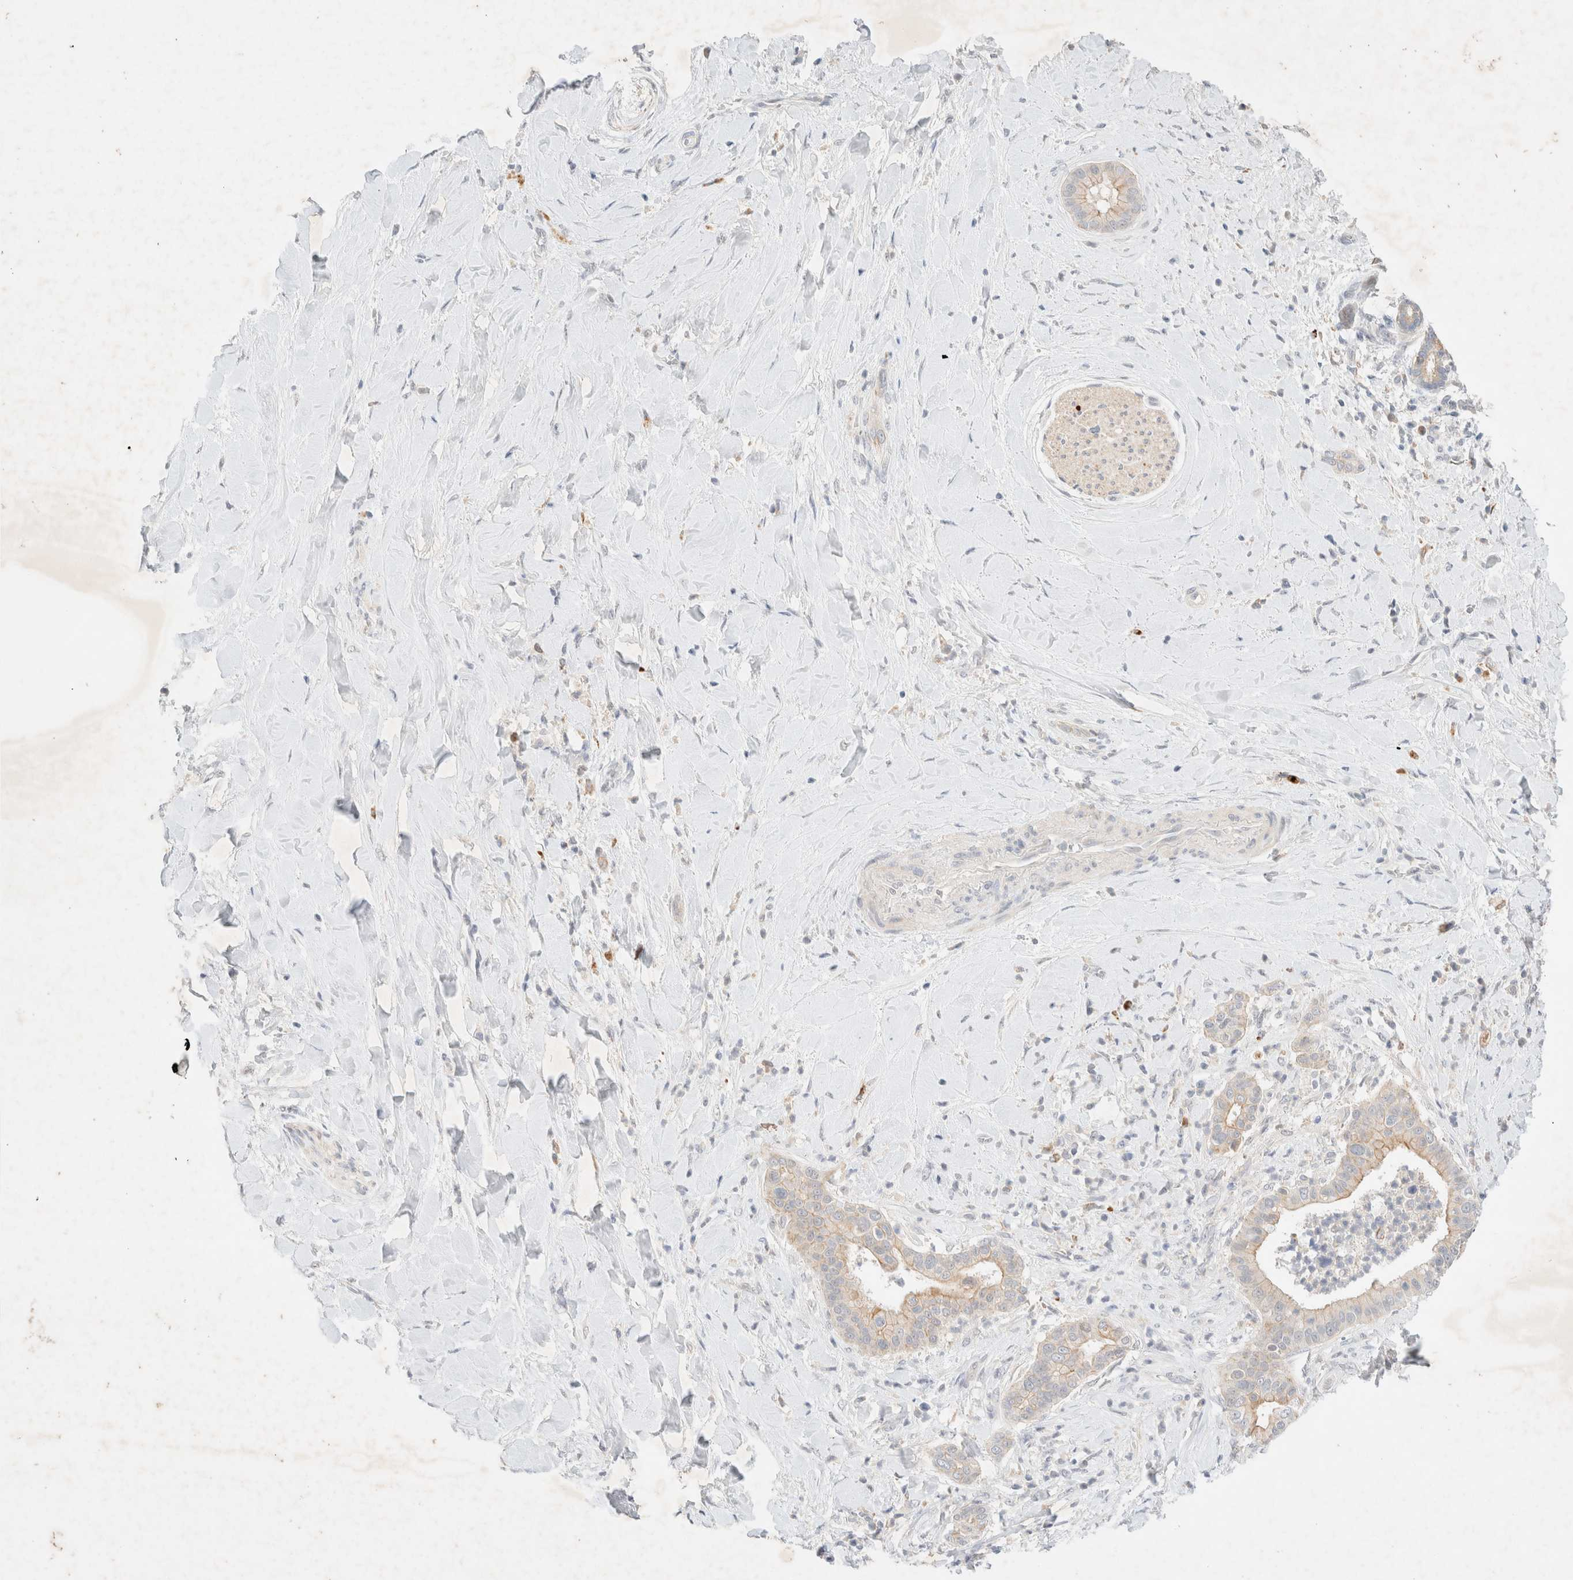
{"staining": {"intensity": "moderate", "quantity": "<25%", "location": "cytoplasmic/membranous"}, "tissue": "liver cancer", "cell_type": "Tumor cells", "image_type": "cancer", "snomed": [{"axis": "morphology", "description": "Cholangiocarcinoma"}, {"axis": "topography", "description": "Liver"}], "caption": "Tumor cells demonstrate low levels of moderate cytoplasmic/membranous staining in approximately <25% of cells in human liver cholangiocarcinoma.", "gene": "SGSM2", "patient": {"sex": "female", "age": 54}}